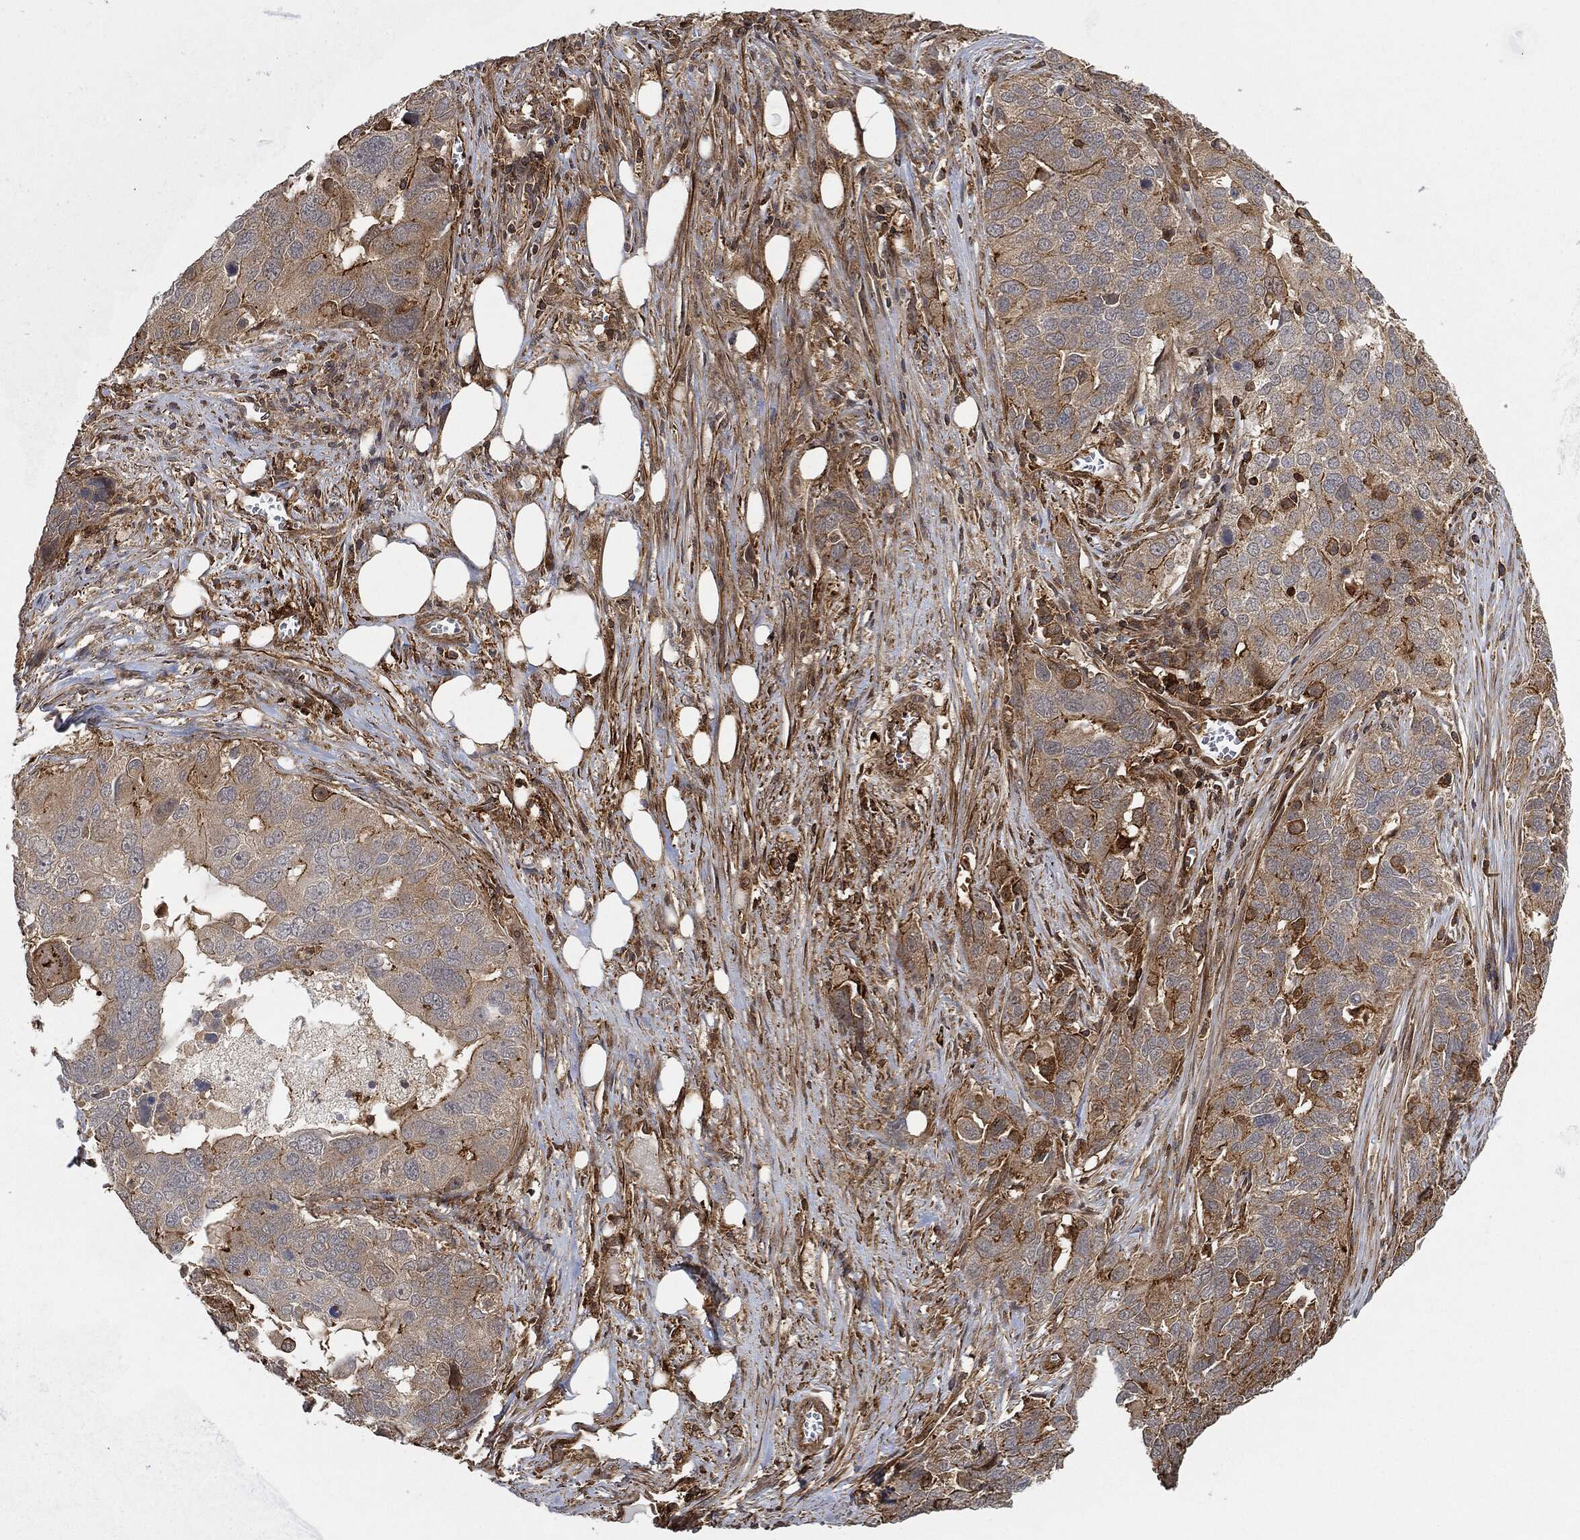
{"staining": {"intensity": "strong", "quantity": "<25%", "location": "cytoplasmic/membranous"}, "tissue": "ovarian cancer", "cell_type": "Tumor cells", "image_type": "cancer", "snomed": [{"axis": "morphology", "description": "Carcinoma, endometroid"}, {"axis": "topography", "description": "Soft tissue"}, {"axis": "topography", "description": "Ovary"}], "caption": "Protein expression analysis of human ovarian endometroid carcinoma reveals strong cytoplasmic/membranous expression in about <25% of tumor cells. (Stains: DAB in brown, nuclei in blue, Microscopy: brightfield microscopy at high magnification).", "gene": "TPT1", "patient": {"sex": "female", "age": 52}}